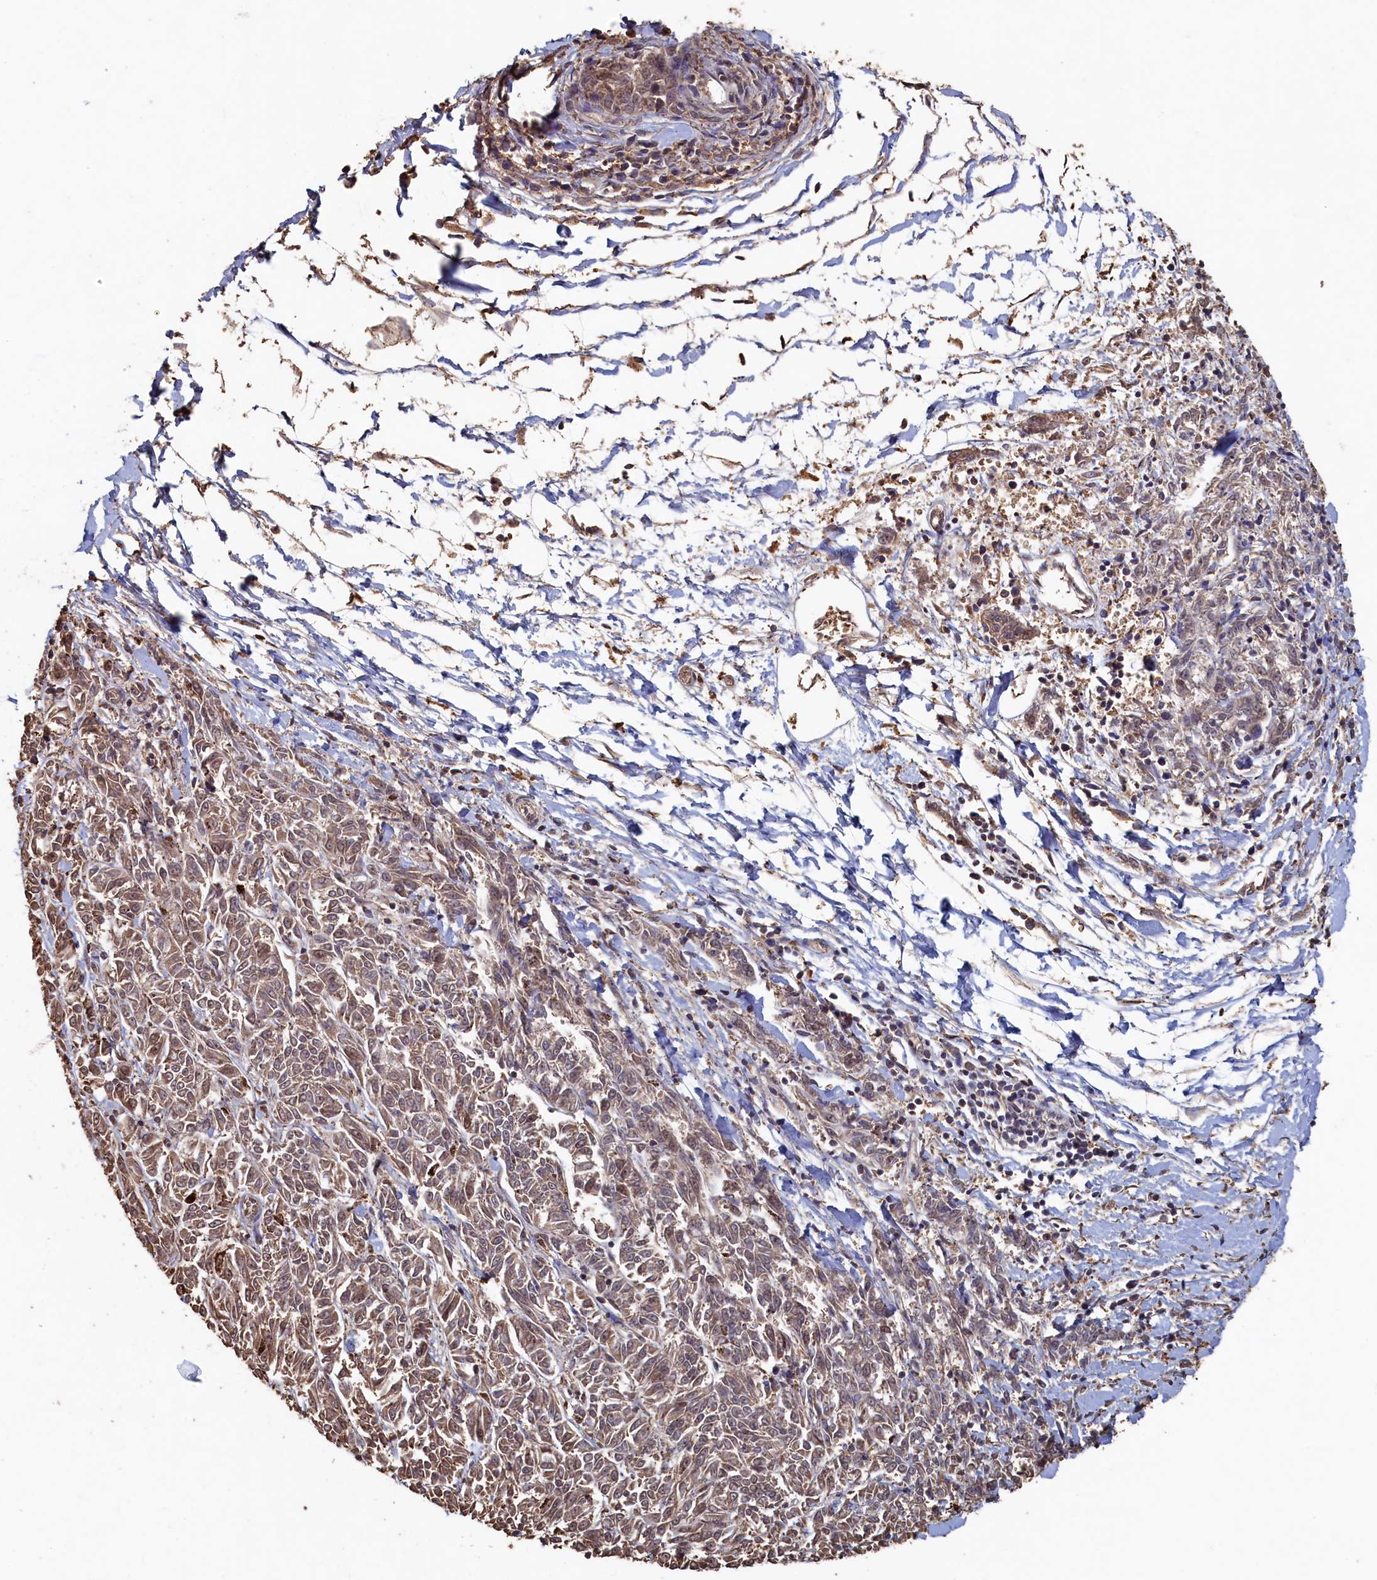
{"staining": {"intensity": "weak", "quantity": "25%-75%", "location": "cytoplasmic/membranous"}, "tissue": "melanoma", "cell_type": "Tumor cells", "image_type": "cancer", "snomed": [{"axis": "morphology", "description": "Malignant melanoma, NOS"}, {"axis": "topography", "description": "Skin"}], "caption": "About 25%-75% of tumor cells in human melanoma exhibit weak cytoplasmic/membranous protein staining as visualized by brown immunohistochemical staining.", "gene": "PIGN", "patient": {"sex": "female", "age": 72}}